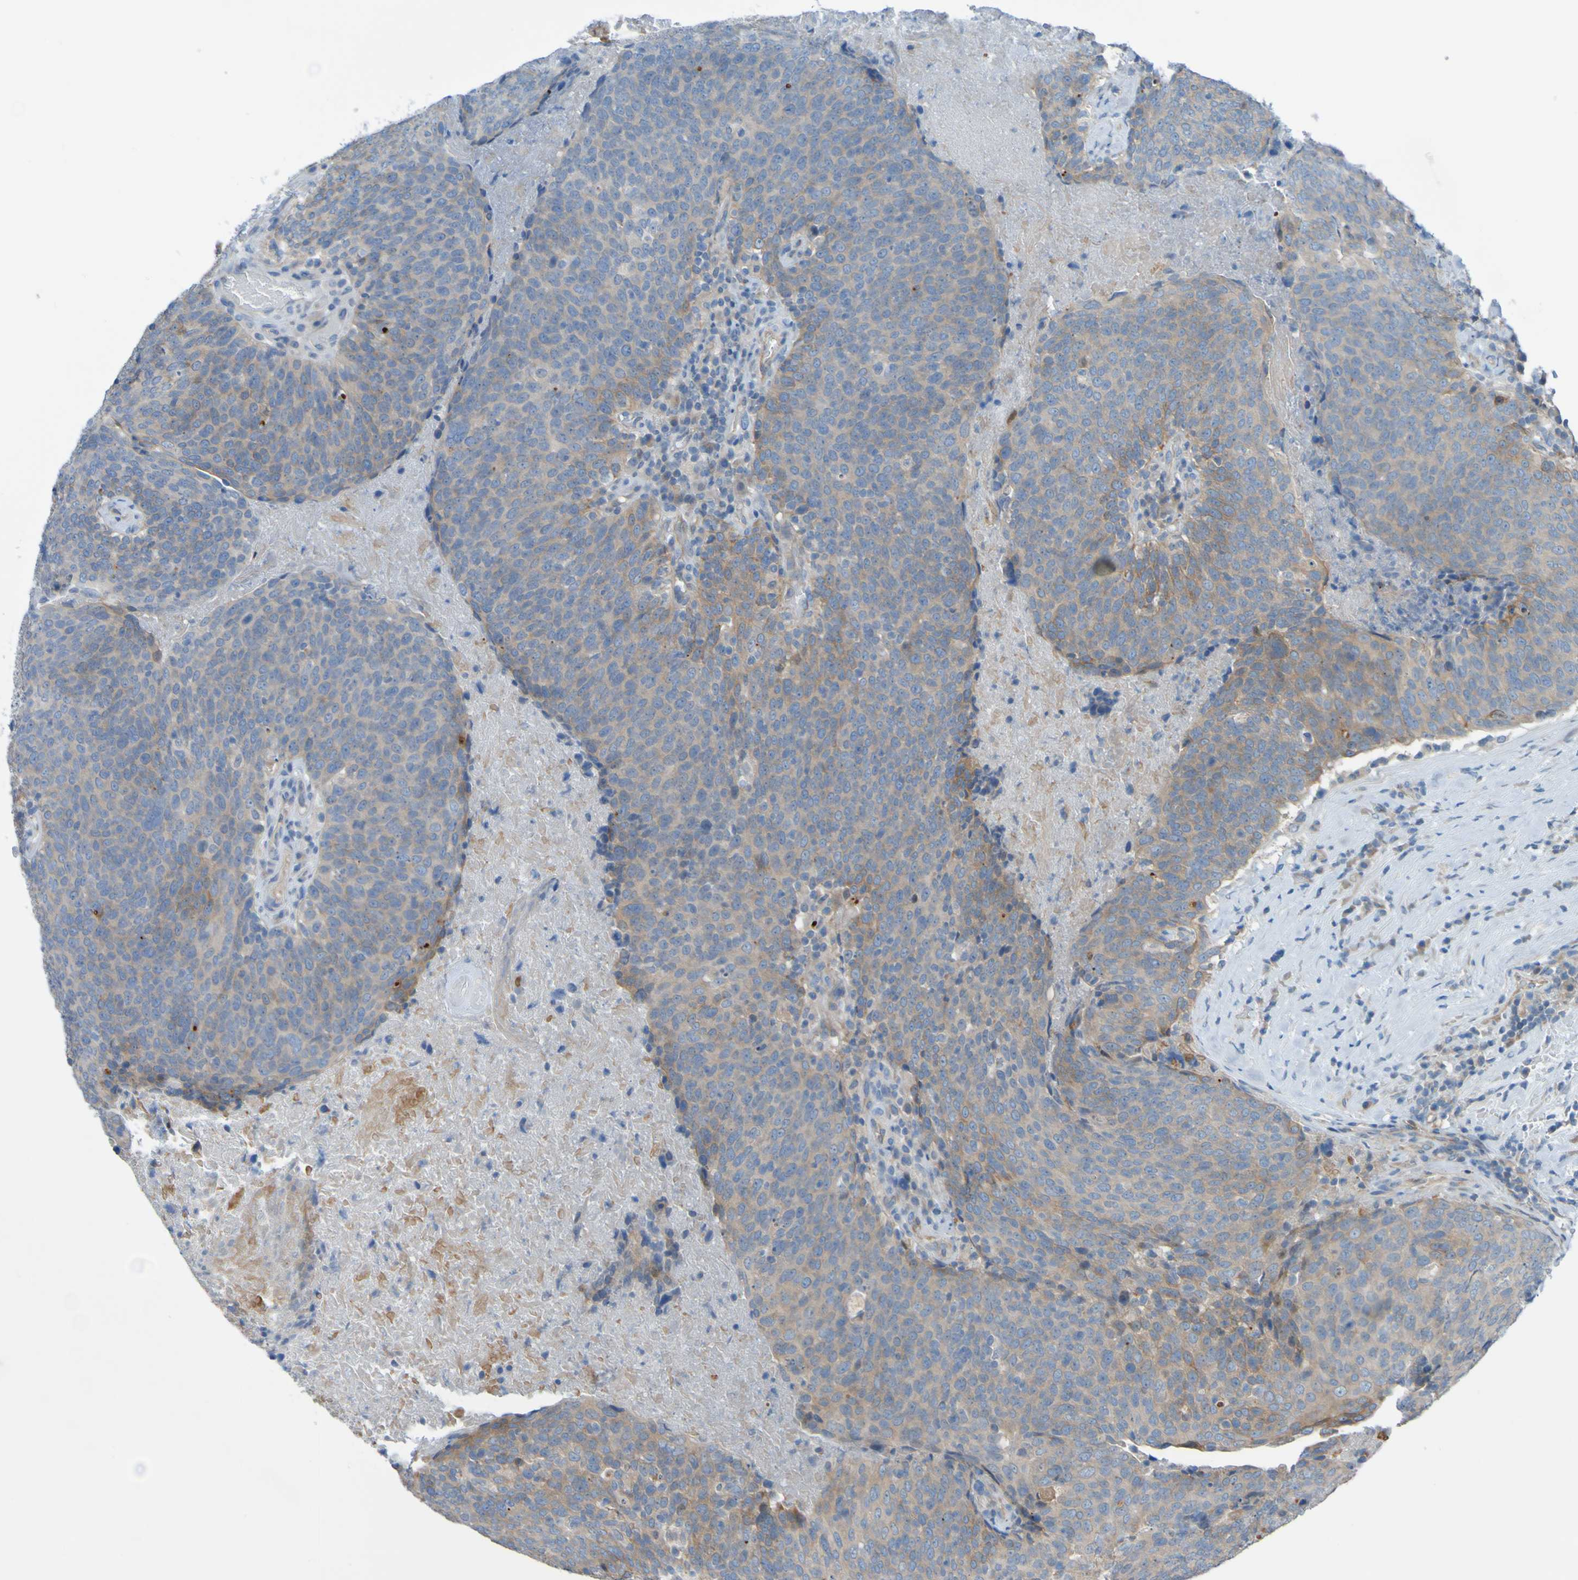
{"staining": {"intensity": "weak", "quantity": ">75%", "location": "cytoplasmic/membranous"}, "tissue": "head and neck cancer", "cell_type": "Tumor cells", "image_type": "cancer", "snomed": [{"axis": "morphology", "description": "Squamous cell carcinoma, NOS"}, {"axis": "morphology", "description": "Squamous cell carcinoma, metastatic, NOS"}, {"axis": "topography", "description": "Lymph node"}, {"axis": "topography", "description": "Head-Neck"}], "caption": "Squamous cell carcinoma (head and neck) was stained to show a protein in brown. There is low levels of weak cytoplasmic/membranous expression in about >75% of tumor cells. The staining was performed using DAB (3,3'-diaminobenzidine), with brown indicating positive protein expression. Nuclei are stained blue with hematoxylin.", "gene": "NPRL3", "patient": {"sex": "male", "age": 62}}